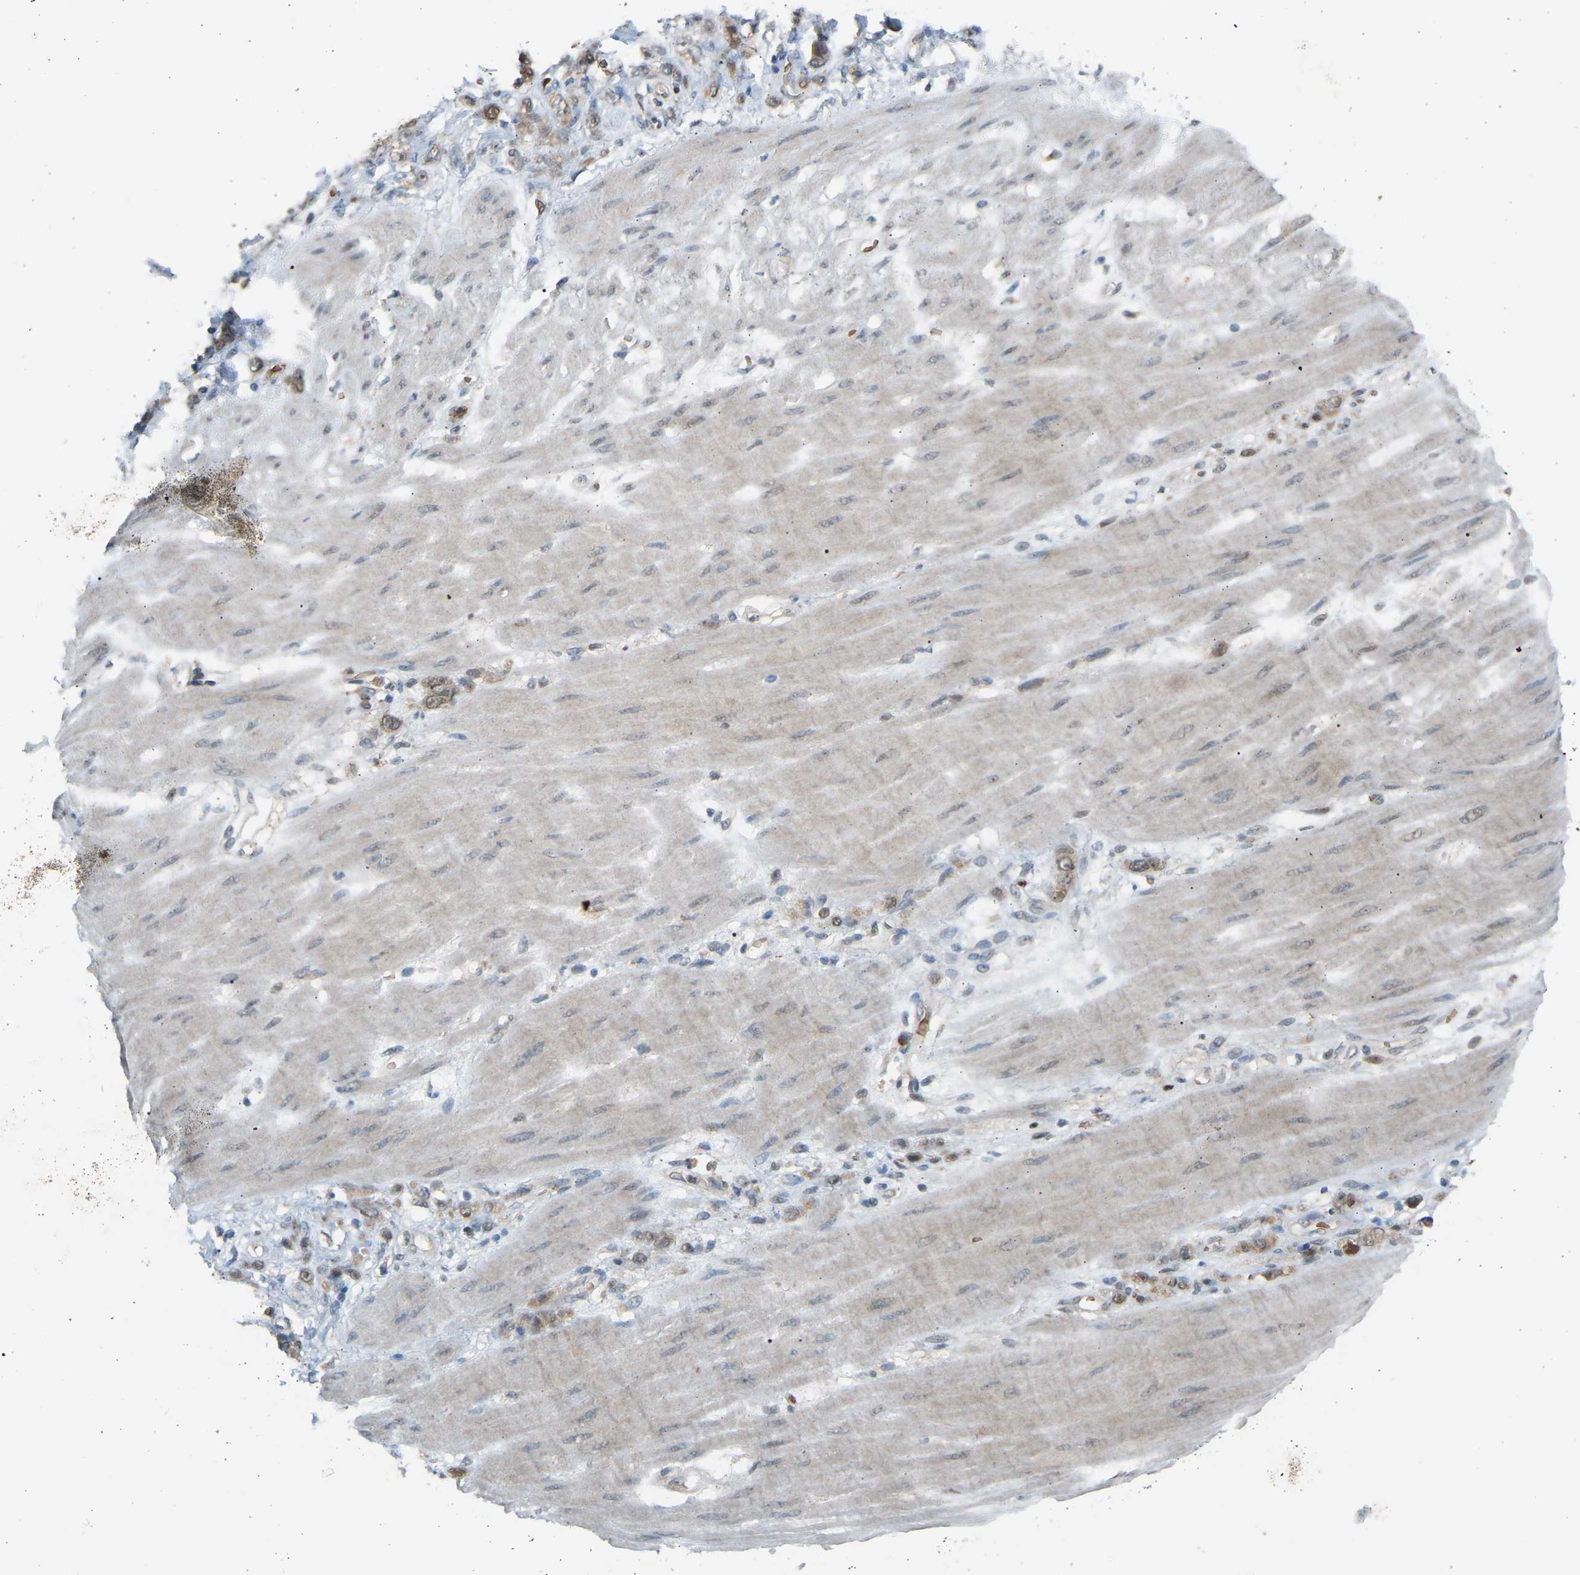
{"staining": {"intensity": "weak", "quantity": "25%-75%", "location": "cytoplasmic/membranous"}, "tissue": "stomach cancer", "cell_type": "Tumor cells", "image_type": "cancer", "snomed": [{"axis": "morphology", "description": "Adenocarcinoma, NOS"}, {"axis": "topography", "description": "Stomach"}], "caption": "Immunohistochemical staining of human stomach cancer displays low levels of weak cytoplasmic/membranous protein positivity in about 25%-75% of tumor cells. The protein is stained brown, and the nuclei are stained in blue (DAB (3,3'-diaminobenzidine) IHC with brightfield microscopy, high magnification).", "gene": "BIRC2", "patient": {"sex": "male", "age": 82}}